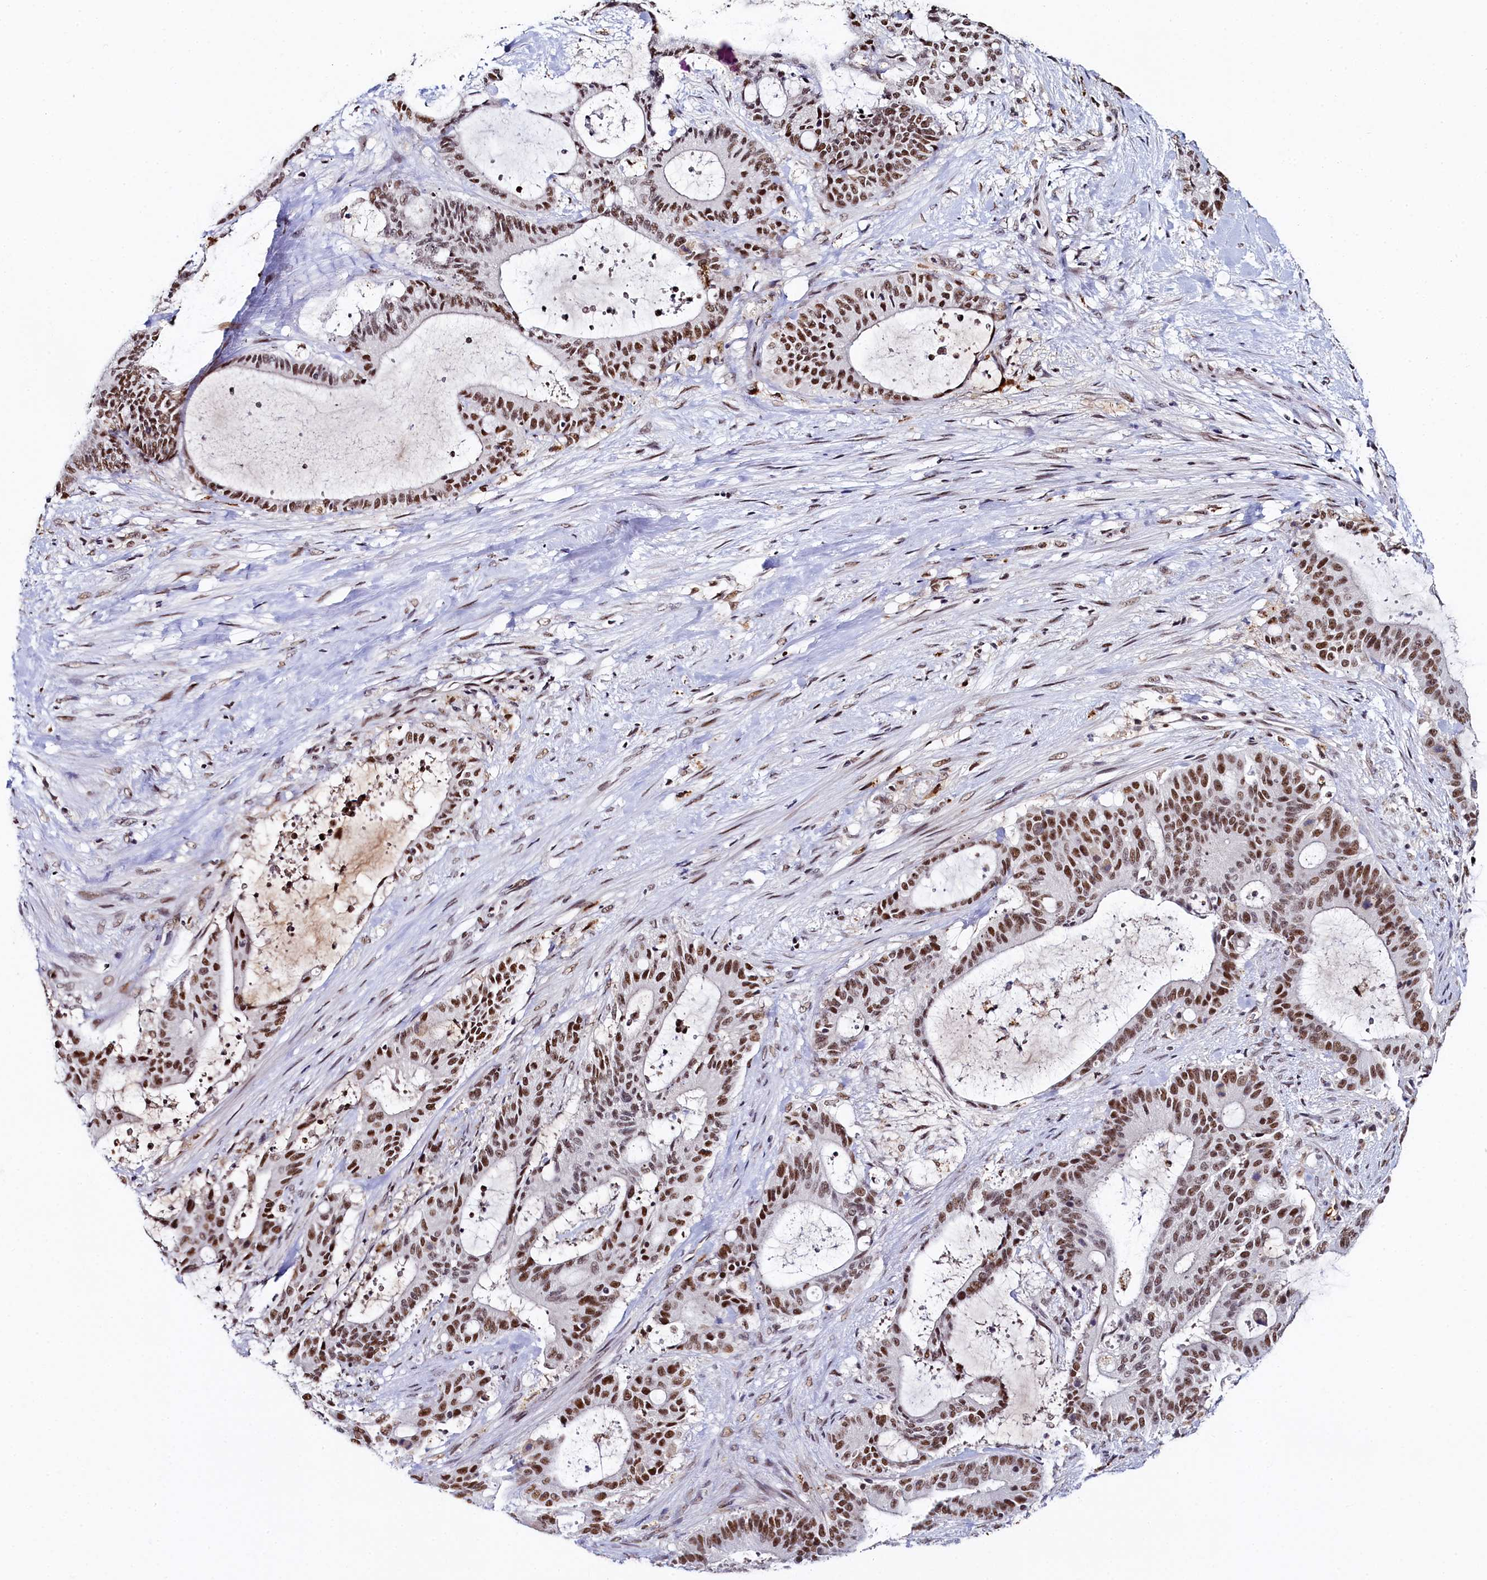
{"staining": {"intensity": "moderate", "quantity": ">75%", "location": "nuclear"}, "tissue": "liver cancer", "cell_type": "Tumor cells", "image_type": "cancer", "snomed": [{"axis": "morphology", "description": "Normal tissue, NOS"}, {"axis": "morphology", "description": "Cholangiocarcinoma"}, {"axis": "topography", "description": "Liver"}, {"axis": "topography", "description": "Peripheral nerve tissue"}], "caption": "Protein expression analysis of human liver cancer (cholangiocarcinoma) reveals moderate nuclear positivity in about >75% of tumor cells.", "gene": "INTS14", "patient": {"sex": "female", "age": 73}}